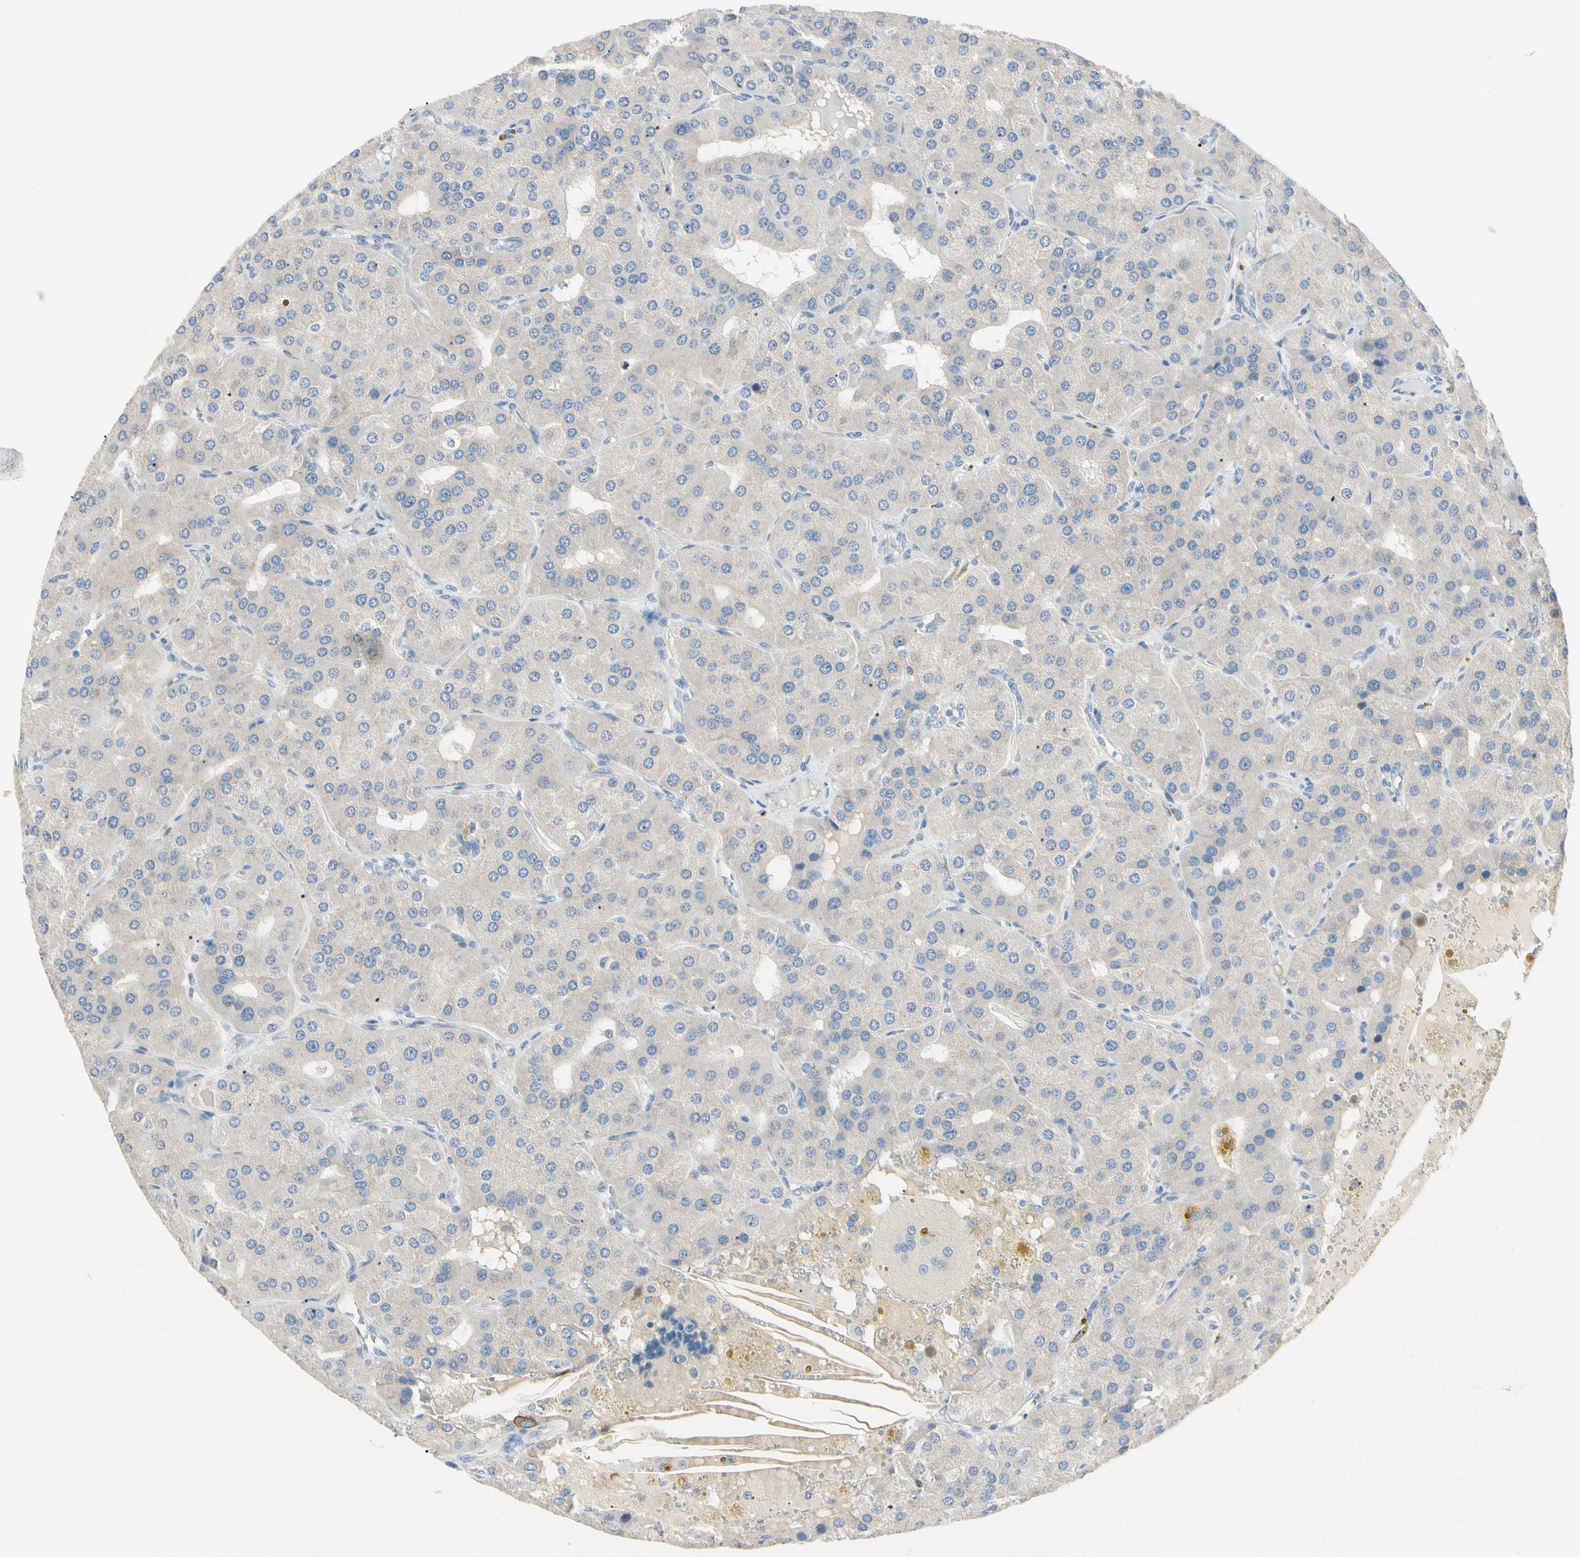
{"staining": {"intensity": "moderate", "quantity": "25%-75%", "location": "cytoplasmic/membranous"}, "tissue": "parathyroid gland", "cell_type": "Glandular cells", "image_type": "normal", "snomed": [{"axis": "morphology", "description": "Normal tissue, NOS"}, {"axis": "morphology", "description": "Adenoma, NOS"}, {"axis": "topography", "description": "Parathyroid gland"}], "caption": "DAB immunohistochemical staining of normal parathyroid gland displays moderate cytoplasmic/membranous protein expression in about 25%-75% of glandular cells.", "gene": "DUSP12", "patient": {"sex": "female", "age": 86}}